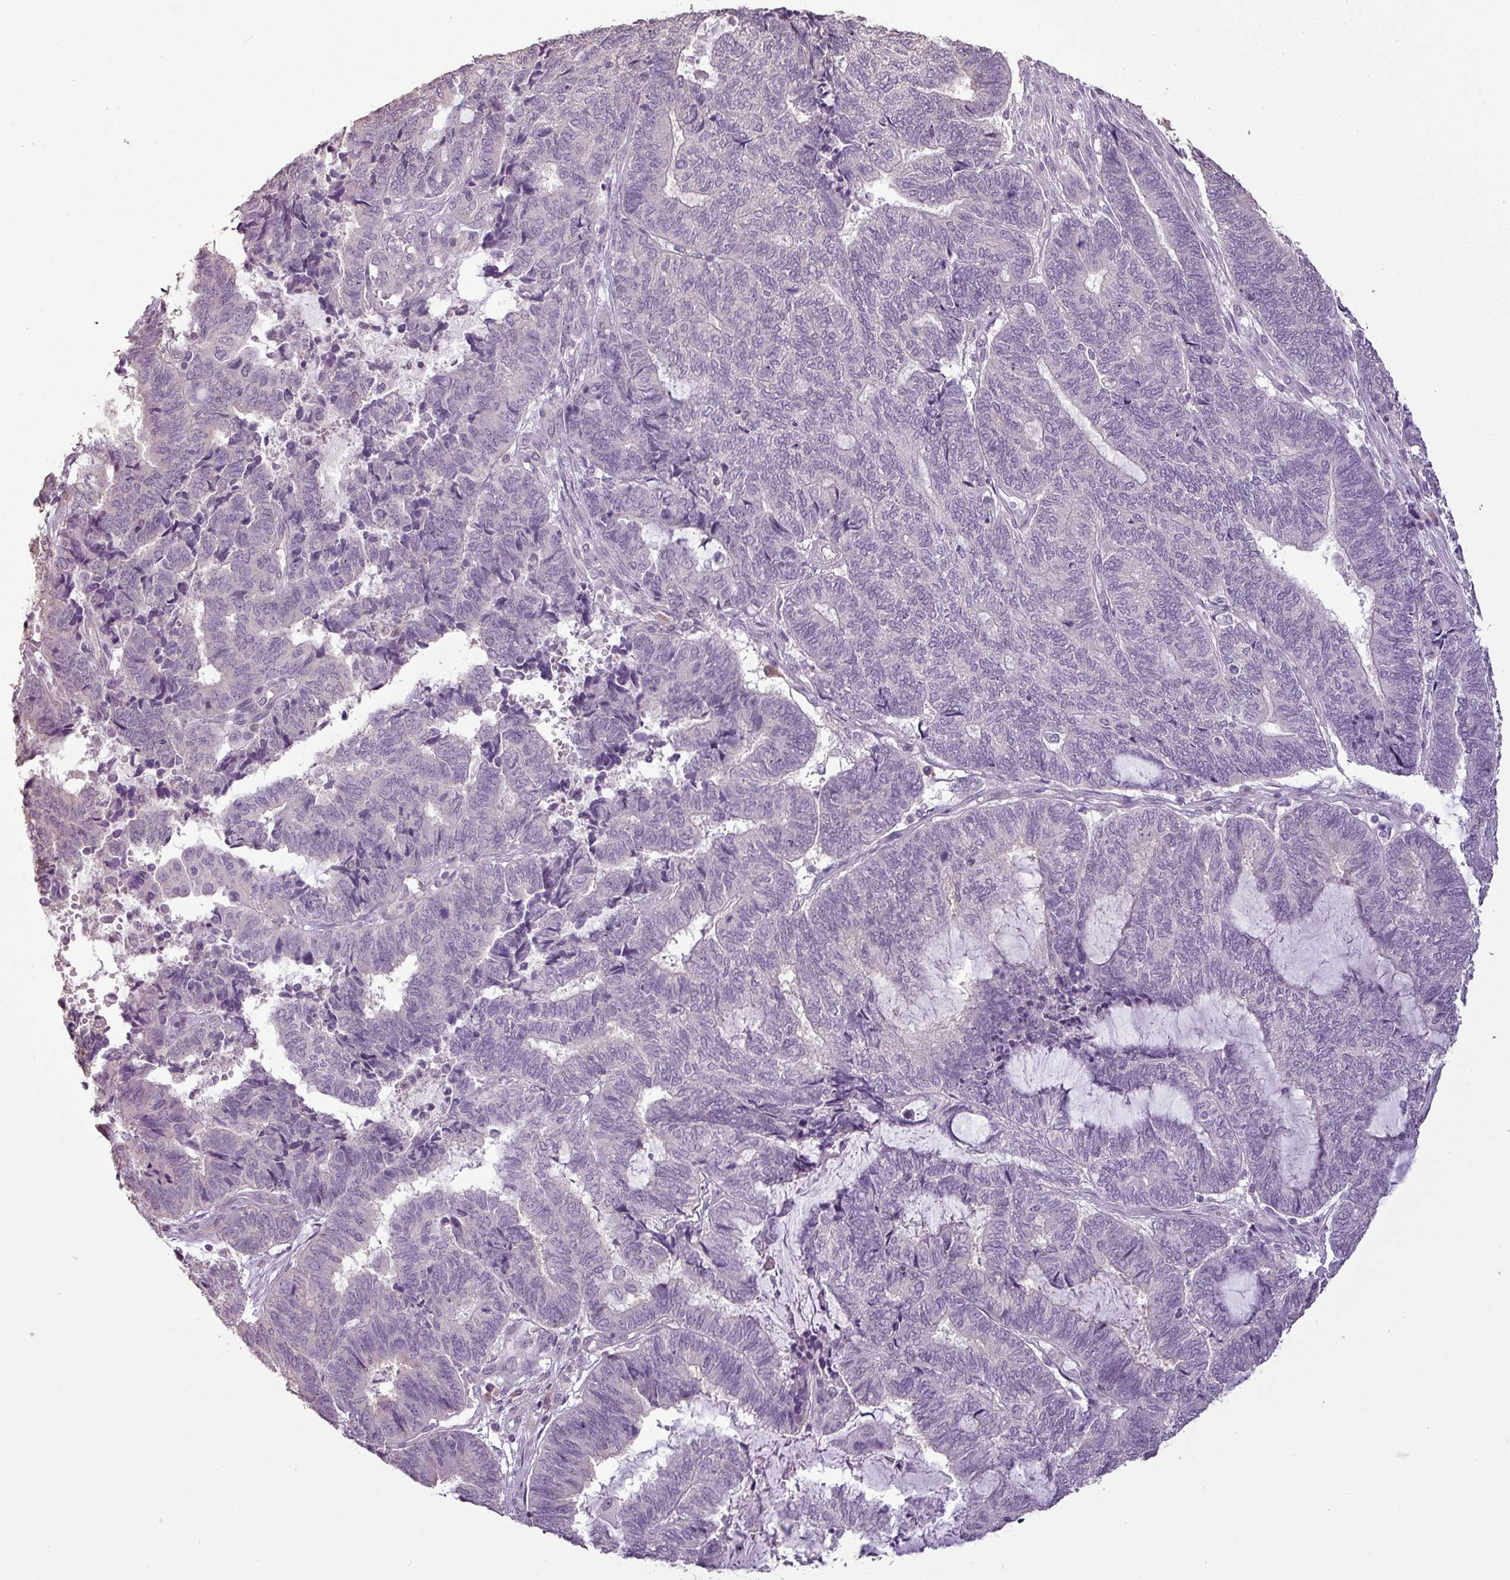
{"staining": {"intensity": "negative", "quantity": "none", "location": "none"}, "tissue": "endometrial cancer", "cell_type": "Tumor cells", "image_type": "cancer", "snomed": [{"axis": "morphology", "description": "Adenocarcinoma, NOS"}, {"axis": "topography", "description": "Uterus"}, {"axis": "topography", "description": "Endometrium"}], "caption": "The immunohistochemistry histopathology image has no significant positivity in tumor cells of adenocarcinoma (endometrial) tissue.", "gene": "LY9", "patient": {"sex": "female", "age": 70}}